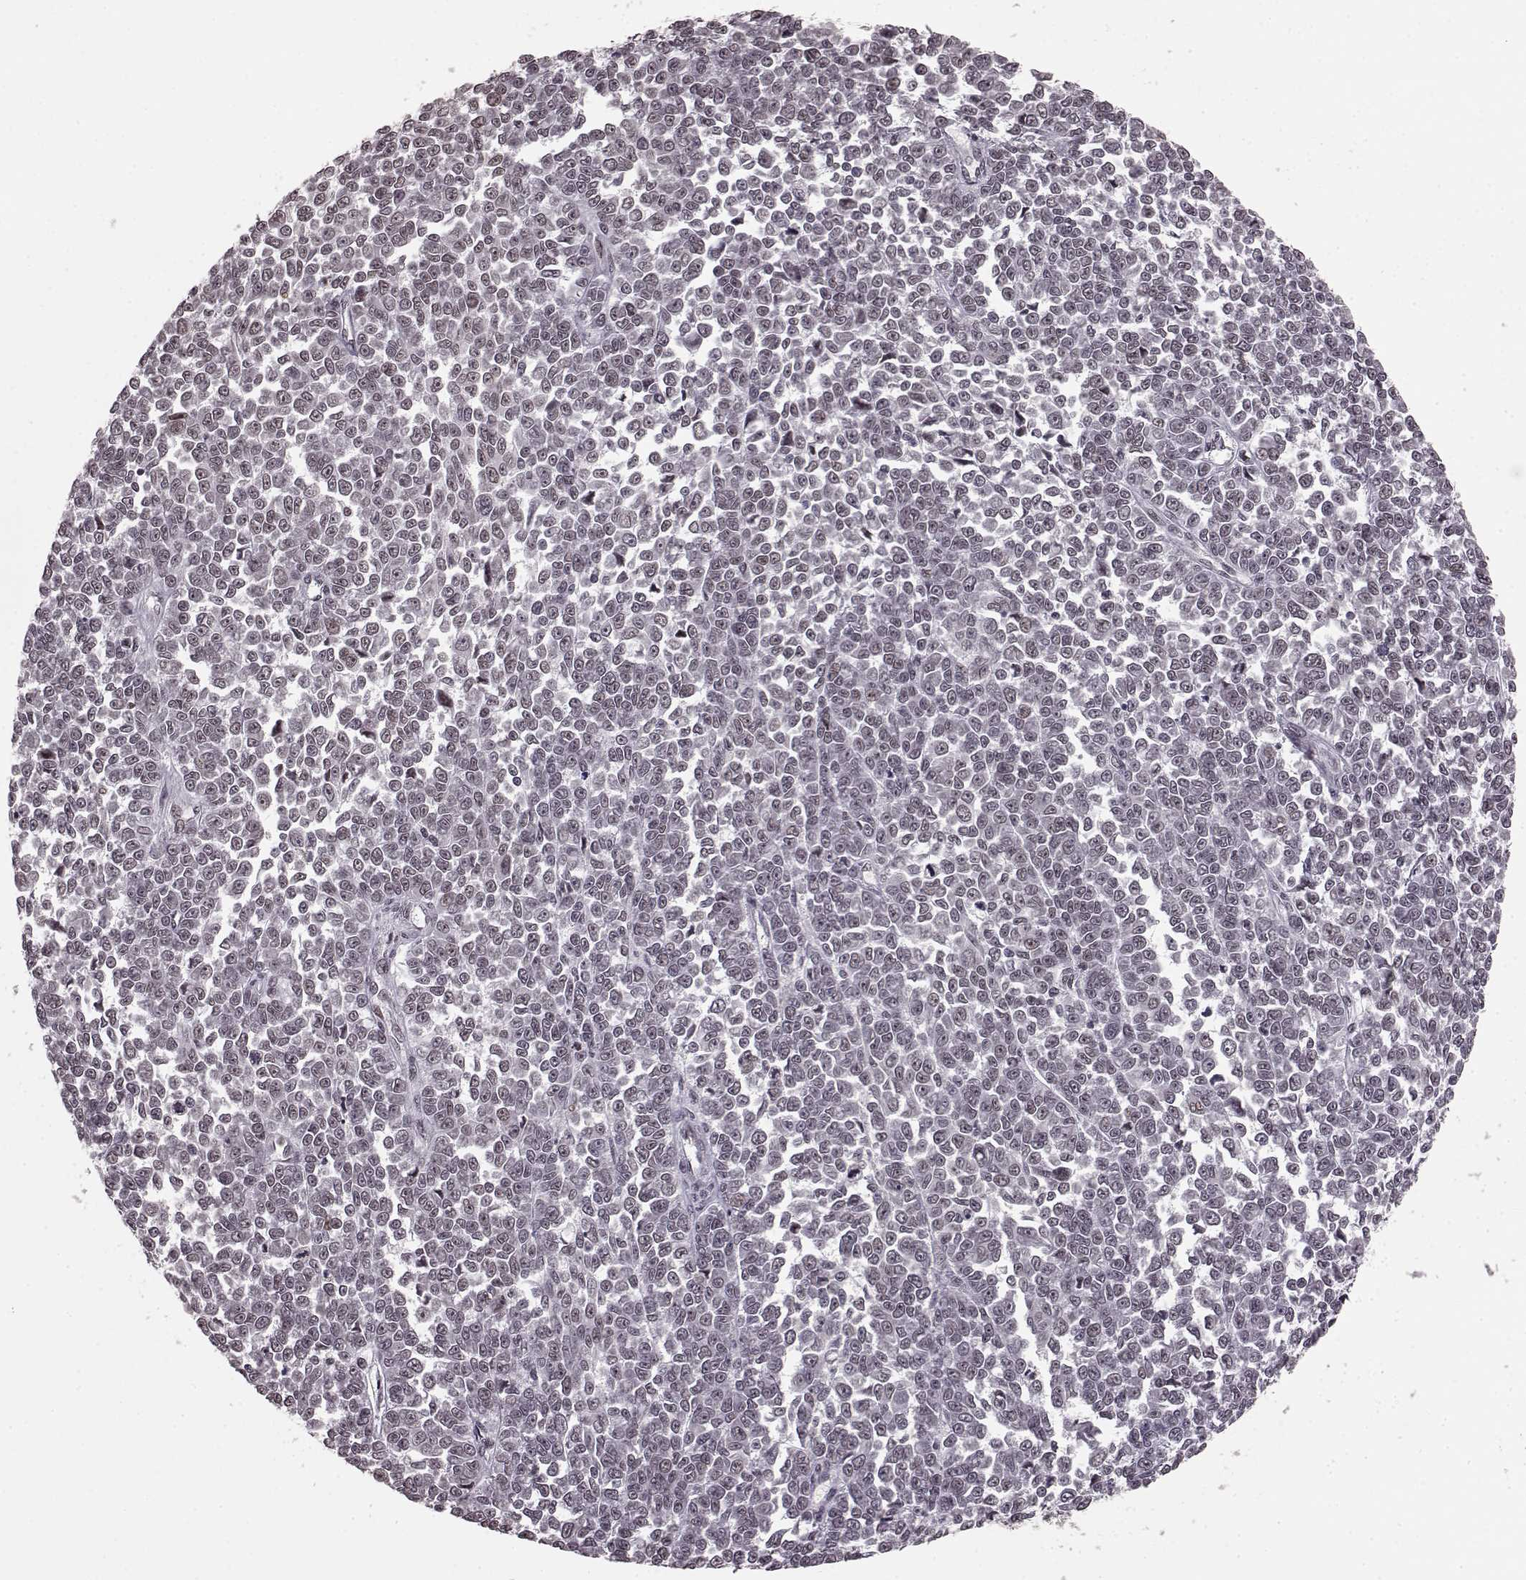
{"staining": {"intensity": "negative", "quantity": "none", "location": "none"}, "tissue": "melanoma", "cell_type": "Tumor cells", "image_type": "cancer", "snomed": [{"axis": "morphology", "description": "Malignant melanoma, NOS"}, {"axis": "topography", "description": "Skin"}], "caption": "A high-resolution photomicrograph shows IHC staining of melanoma, which displays no significant staining in tumor cells. The staining was performed using DAB to visualize the protein expression in brown, while the nuclei were stained in blue with hematoxylin (Magnification: 20x).", "gene": "PLCB4", "patient": {"sex": "female", "age": 95}}